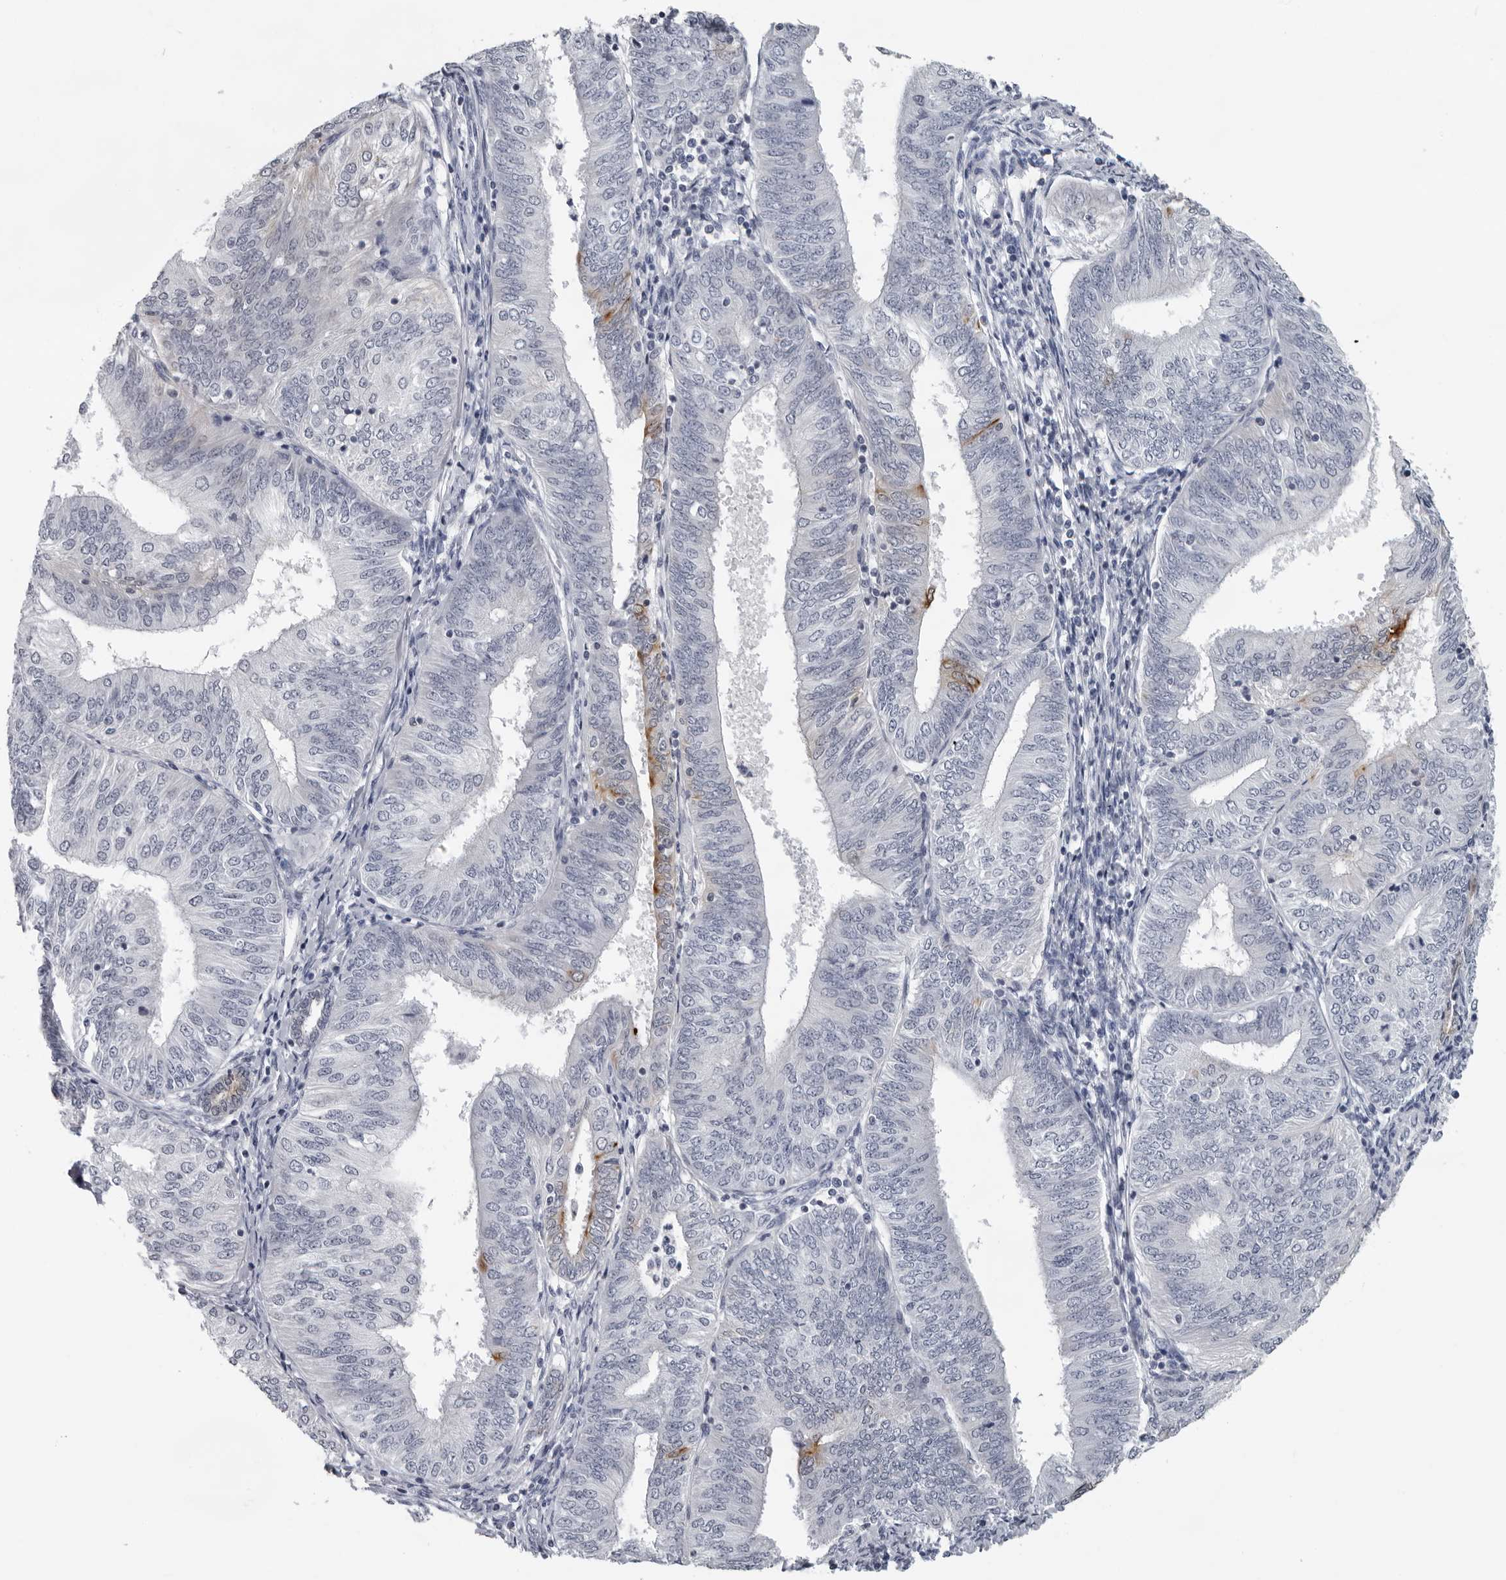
{"staining": {"intensity": "strong", "quantity": "<25%", "location": "cytoplasmic/membranous"}, "tissue": "endometrial cancer", "cell_type": "Tumor cells", "image_type": "cancer", "snomed": [{"axis": "morphology", "description": "Adenocarcinoma, NOS"}, {"axis": "topography", "description": "Endometrium"}], "caption": "Immunohistochemistry staining of endometrial adenocarcinoma, which displays medium levels of strong cytoplasmic/membranous positivity in about <25% of tumor cells indicating strong cytoplasmic/membranous protein positivity. The staining was performed using DAB (brown) for protein detection and nuclei were counterstained in hematoxylin (blue).", "gene": "CCDC28B", "patient": {"sex": "female", "age": 58}}